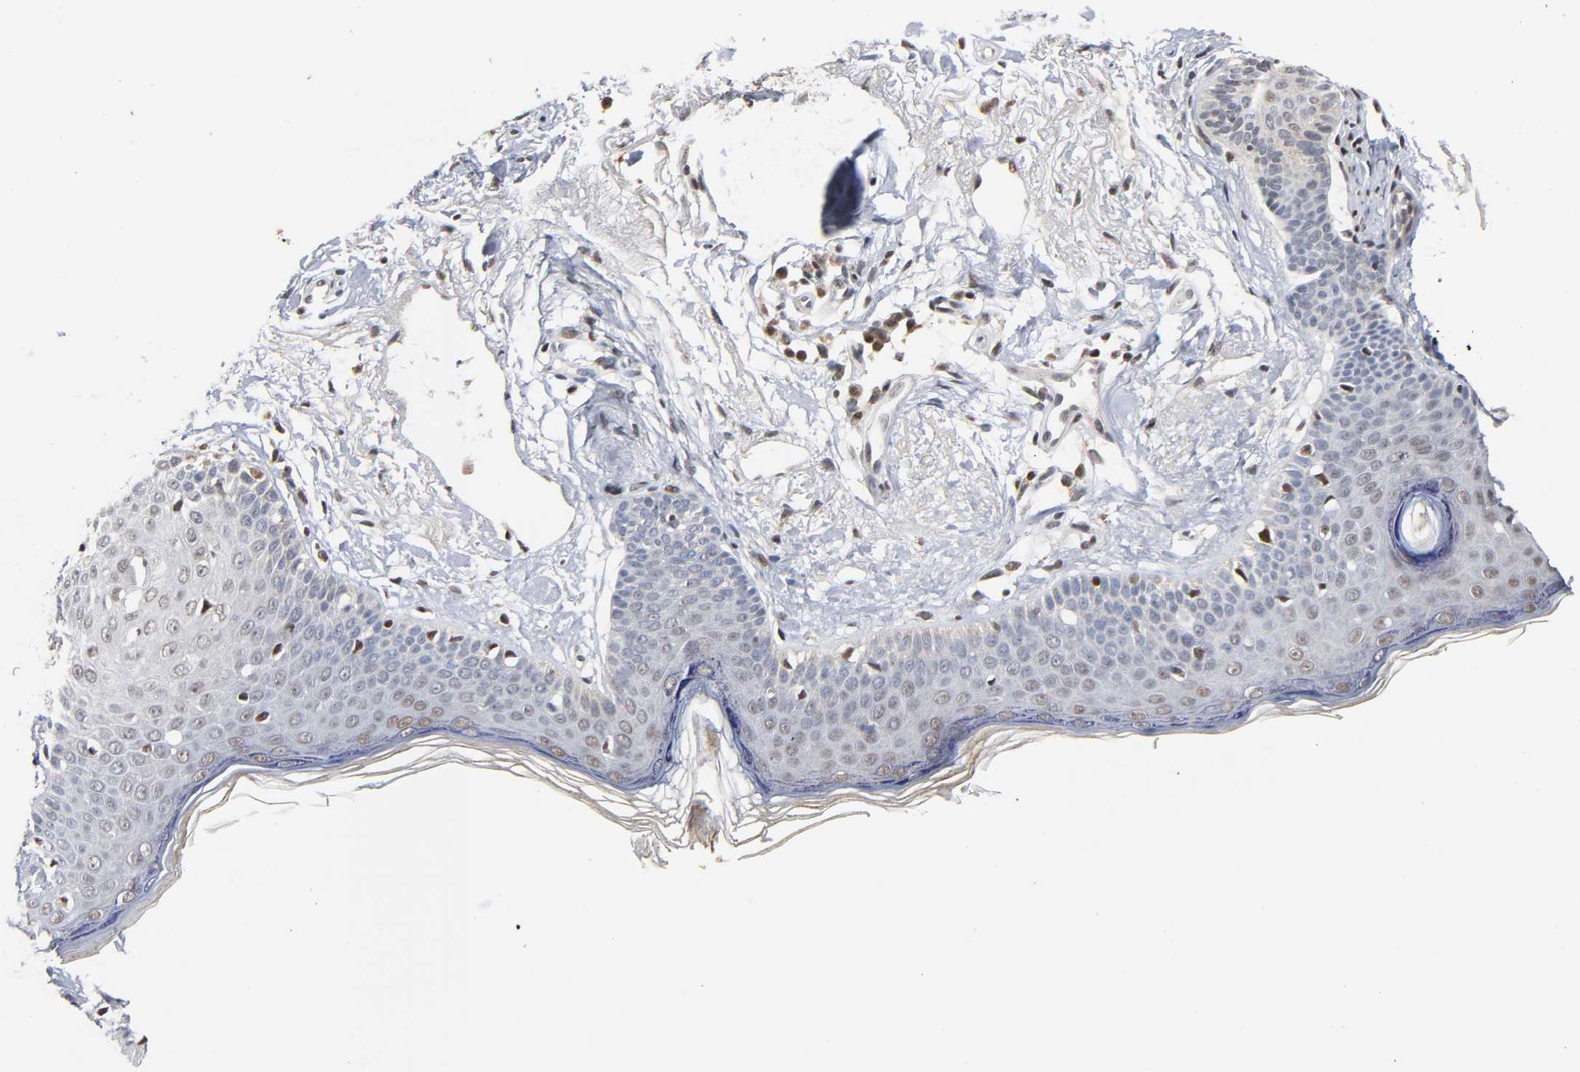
{"staining": {"intensity": "weak", "quantity": "<25%", "location": "nuclear"}, "tissue": "skin cancer", "cell_type": "Tumor cells", "image_type": "cancer", "snomed": [{"axis": "morphology", "description": "Normal tissue, NOS"}, {"axis": "morphology", "description": "Basal cell carcinoma"}, {"axis": "topography", "description": "Skin"}], "caption": "The micrograph reveals no significant expression in tumor cells of skin basal cell carcinoma. (DAB IHC, high magnification).", "gene": "KAT2B", "patient": {"sex": "female", "age": 69}}